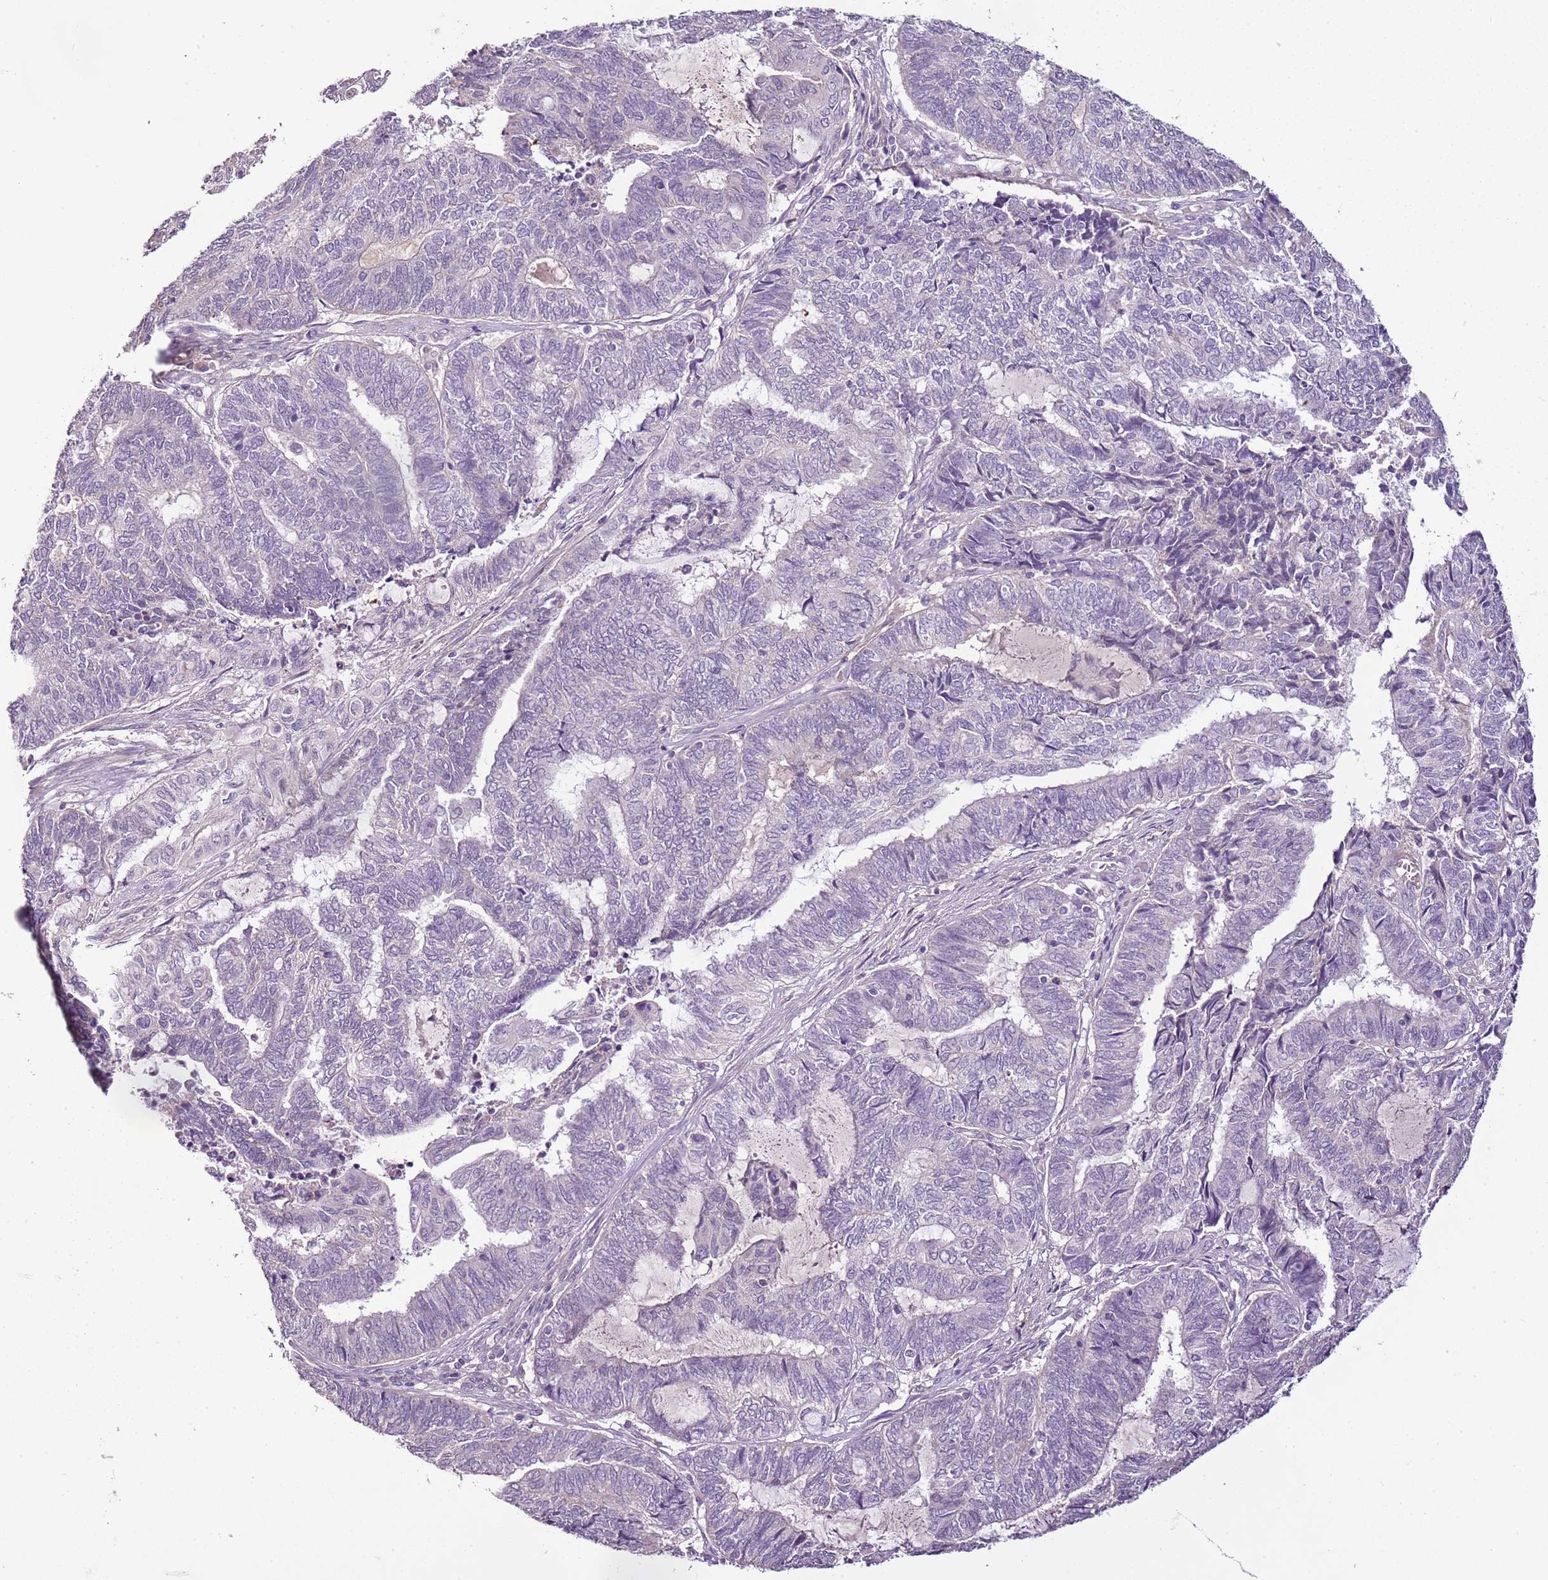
{"staining": {"intensity": "negative", "quantity": "none", "location": "none"}, "tissue": "endometrial cancer", "cell_type": "Tumor cells", "image_type": "cancer", "snomed": [{"axis": "morphology", "description": "Adenocarcinoma, NOS"}, {"axis": "topography", "description": "Uterus"}, {"axis": "topography", "description": "Endometrium"}], "caption": "Protein analysis of endometrial cancer (adenocarcinoma) displays no significant positivity in tumor cells.", "gene": "CMKLR1", "patient": {"sex": "female", "age": 70}}